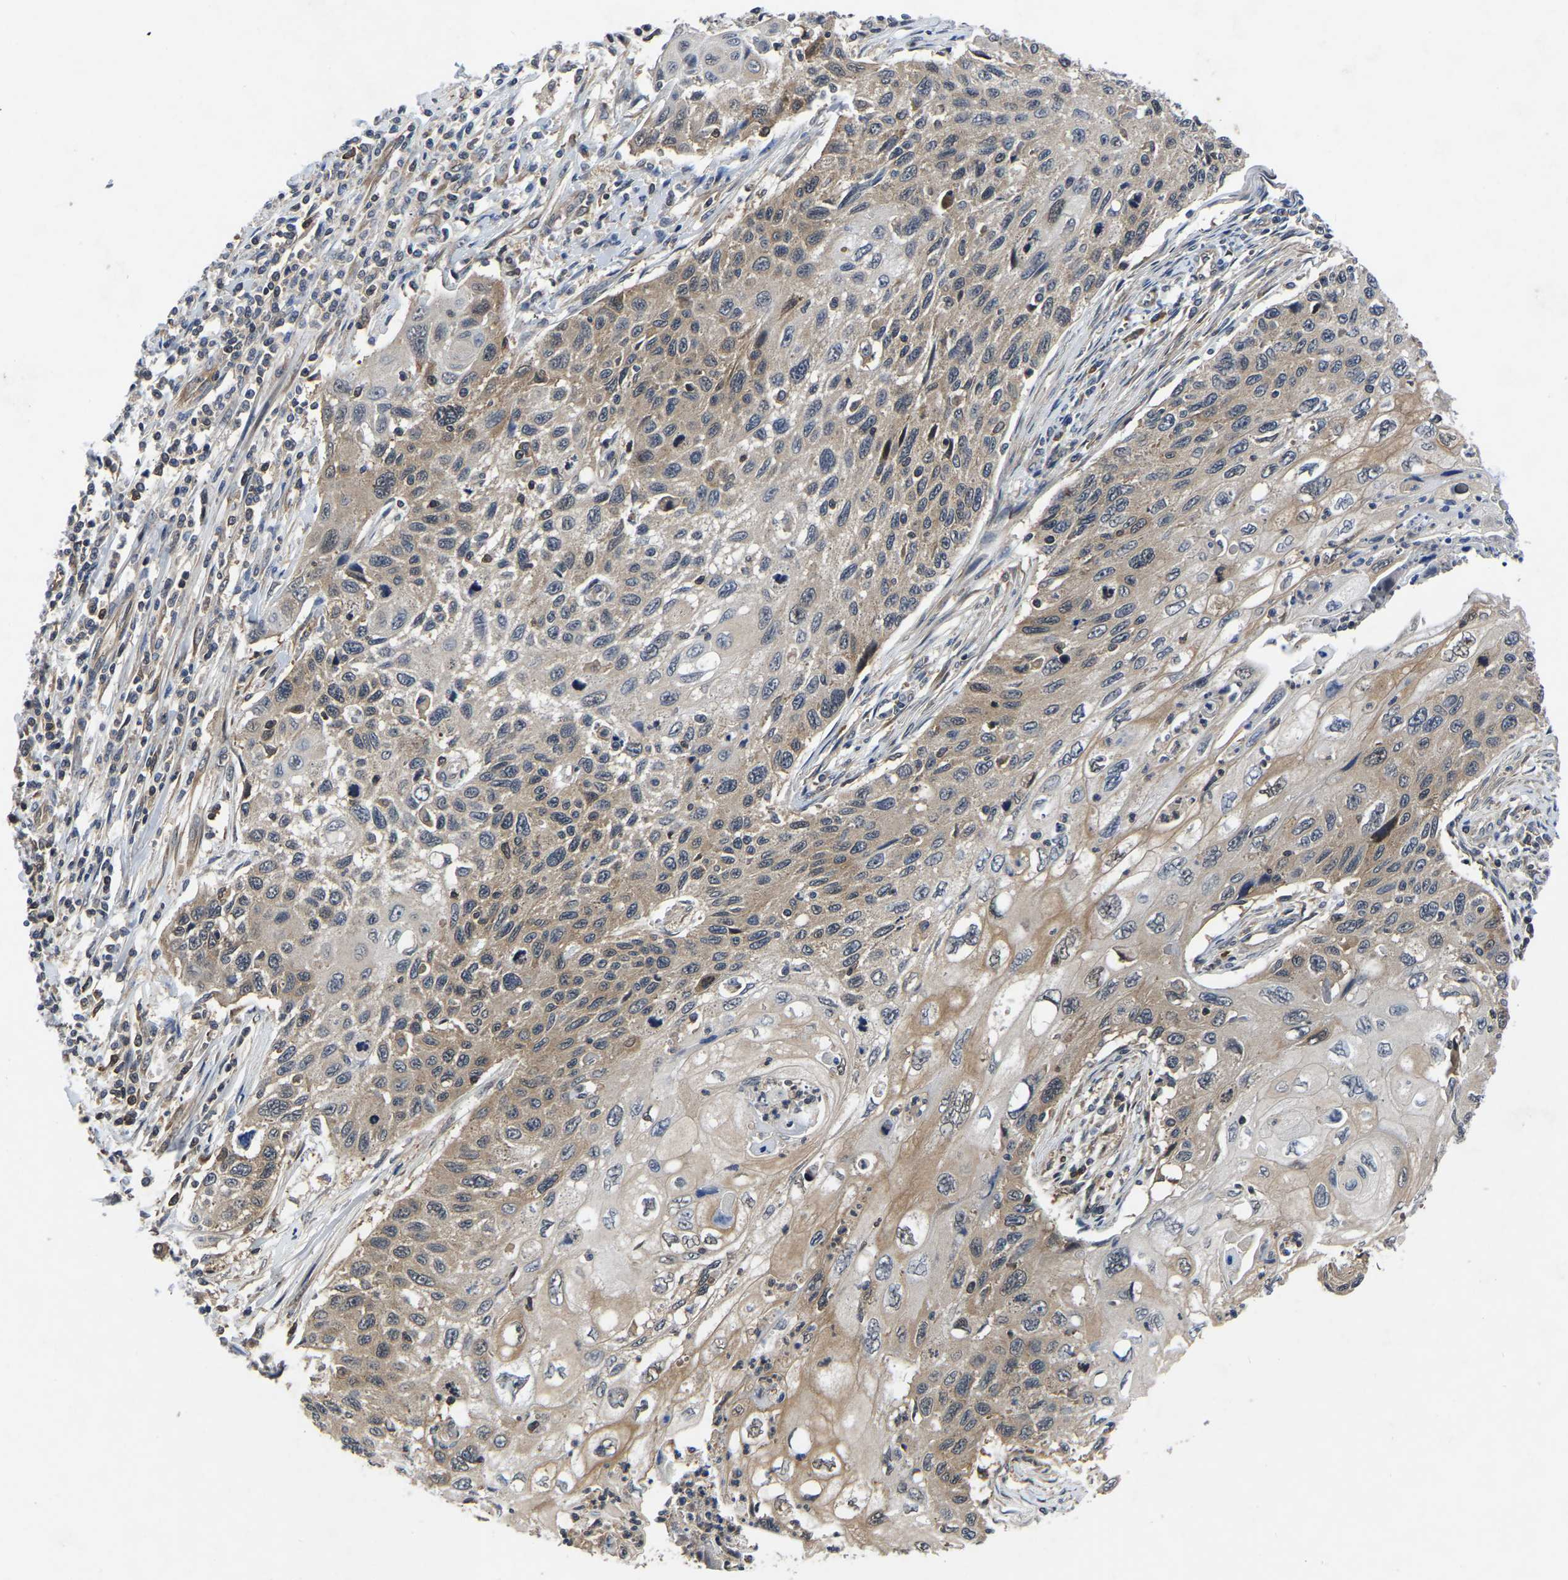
{"staining": {"intensity": "weak", "quantity": ">75%", "location": "cytoplasmic/membranous"}, "tissue": "cervical cancer", "cell_type": "Tumor cells", "image_type": "cancer", "snomed": [{"axis": "morphology", "description": "Squamous cell carcinoma, NOS"}, {"axis": "topography", "description": "Cervix"}], "caption": "Approximately >75% of tumor cells in human cervical squamous cell carcinoma demonstrate weak cytoplasmic/membranous protein expression as visualized by brown immunohistochemical staining.", "gene": "FGD5", "patient": {"sex": "female", "age": 70}}